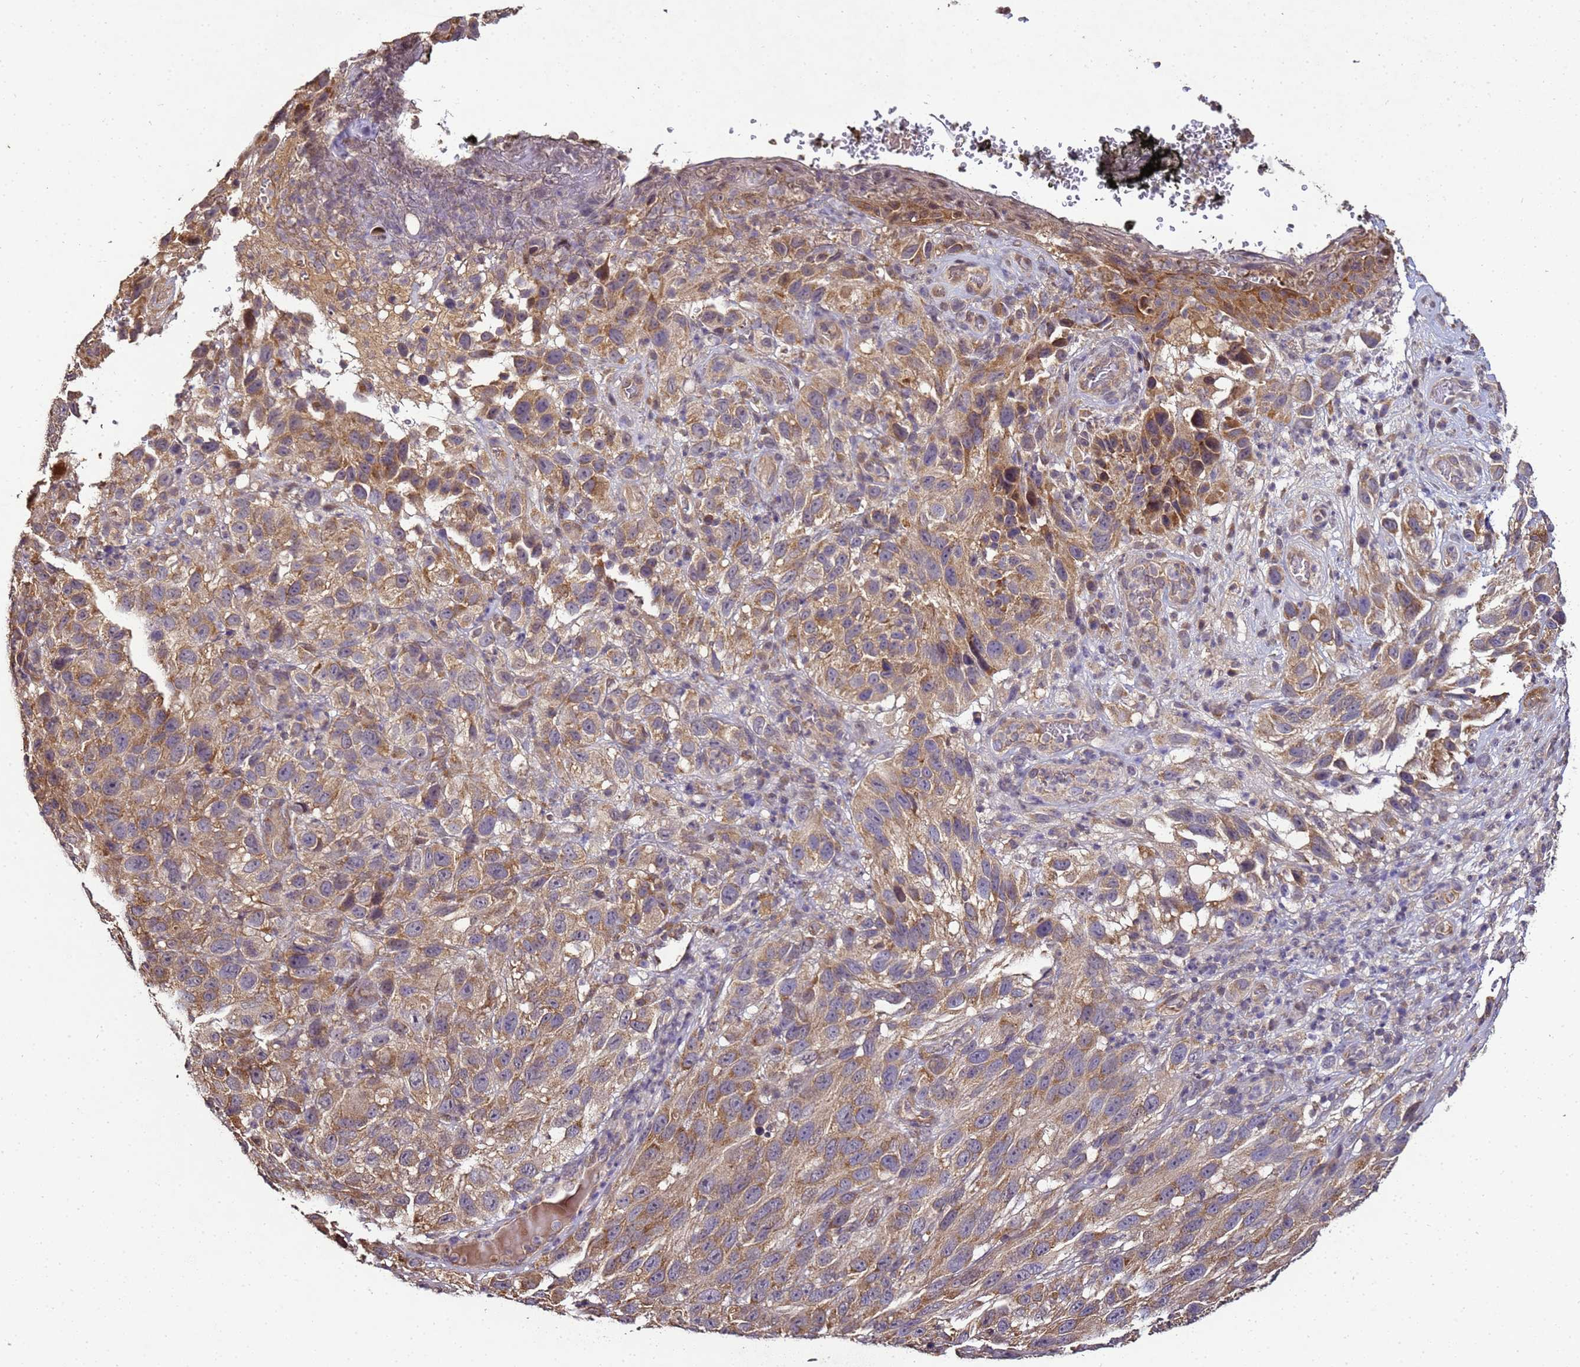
{"staining": {"intensity": "moderate", "quantity": ">75%", "location": "cytoplasmic/membranous"}, "tissue": "melanoma", "cell_type": "Tumor cells", "image_type": "cancer", "snomed": [{"axis": "morphology", "description": "Malignant melanoma, NOS"}, {"axis": "topography", "description": "Skin"}], "caption": "Human melanoma stained with a brown dye exhibits moderate cytoplasmic/membranous positive staining in approximately >75% of tumor cells.", "gene": "ANKRD17", "patient": {"sex": "female", "age": 96}}